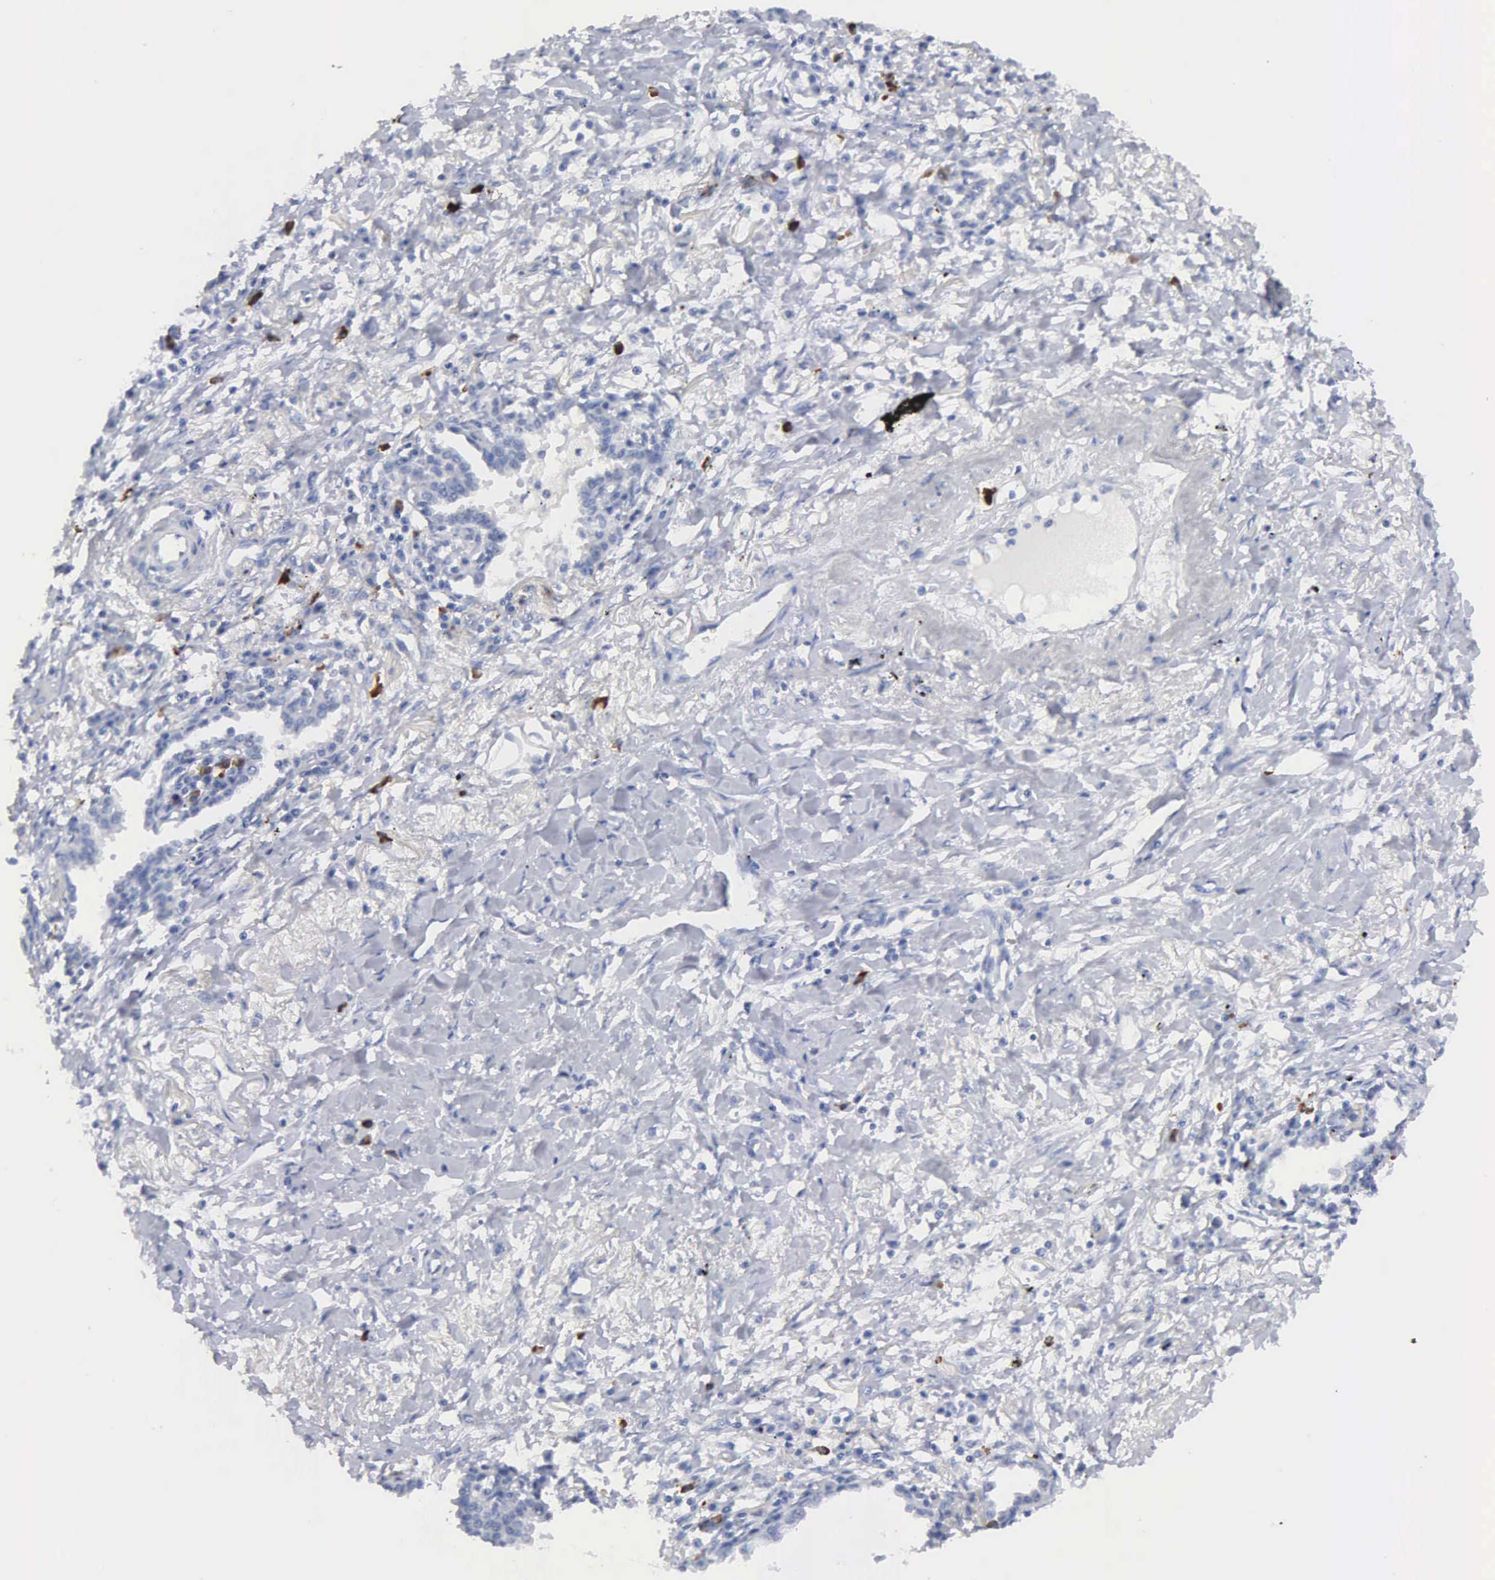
{"staining": {"intensity": "negative", "quantity": "none", "location": "none"}, "tissue": "lung cancer", "cell_type": "Tumor cells", "image_type": "cancer", "snomed": [{"axis": "morphology", "description": "Adenocarcinoma, NOS"}, {"axis": "topography", "description": "Lung"}], "caption": "There is no significant staining in tumor cells of lung adenocarcinoma.", "gene": "ASPHD2", "patient": {"sex": "male", "age": 60}}